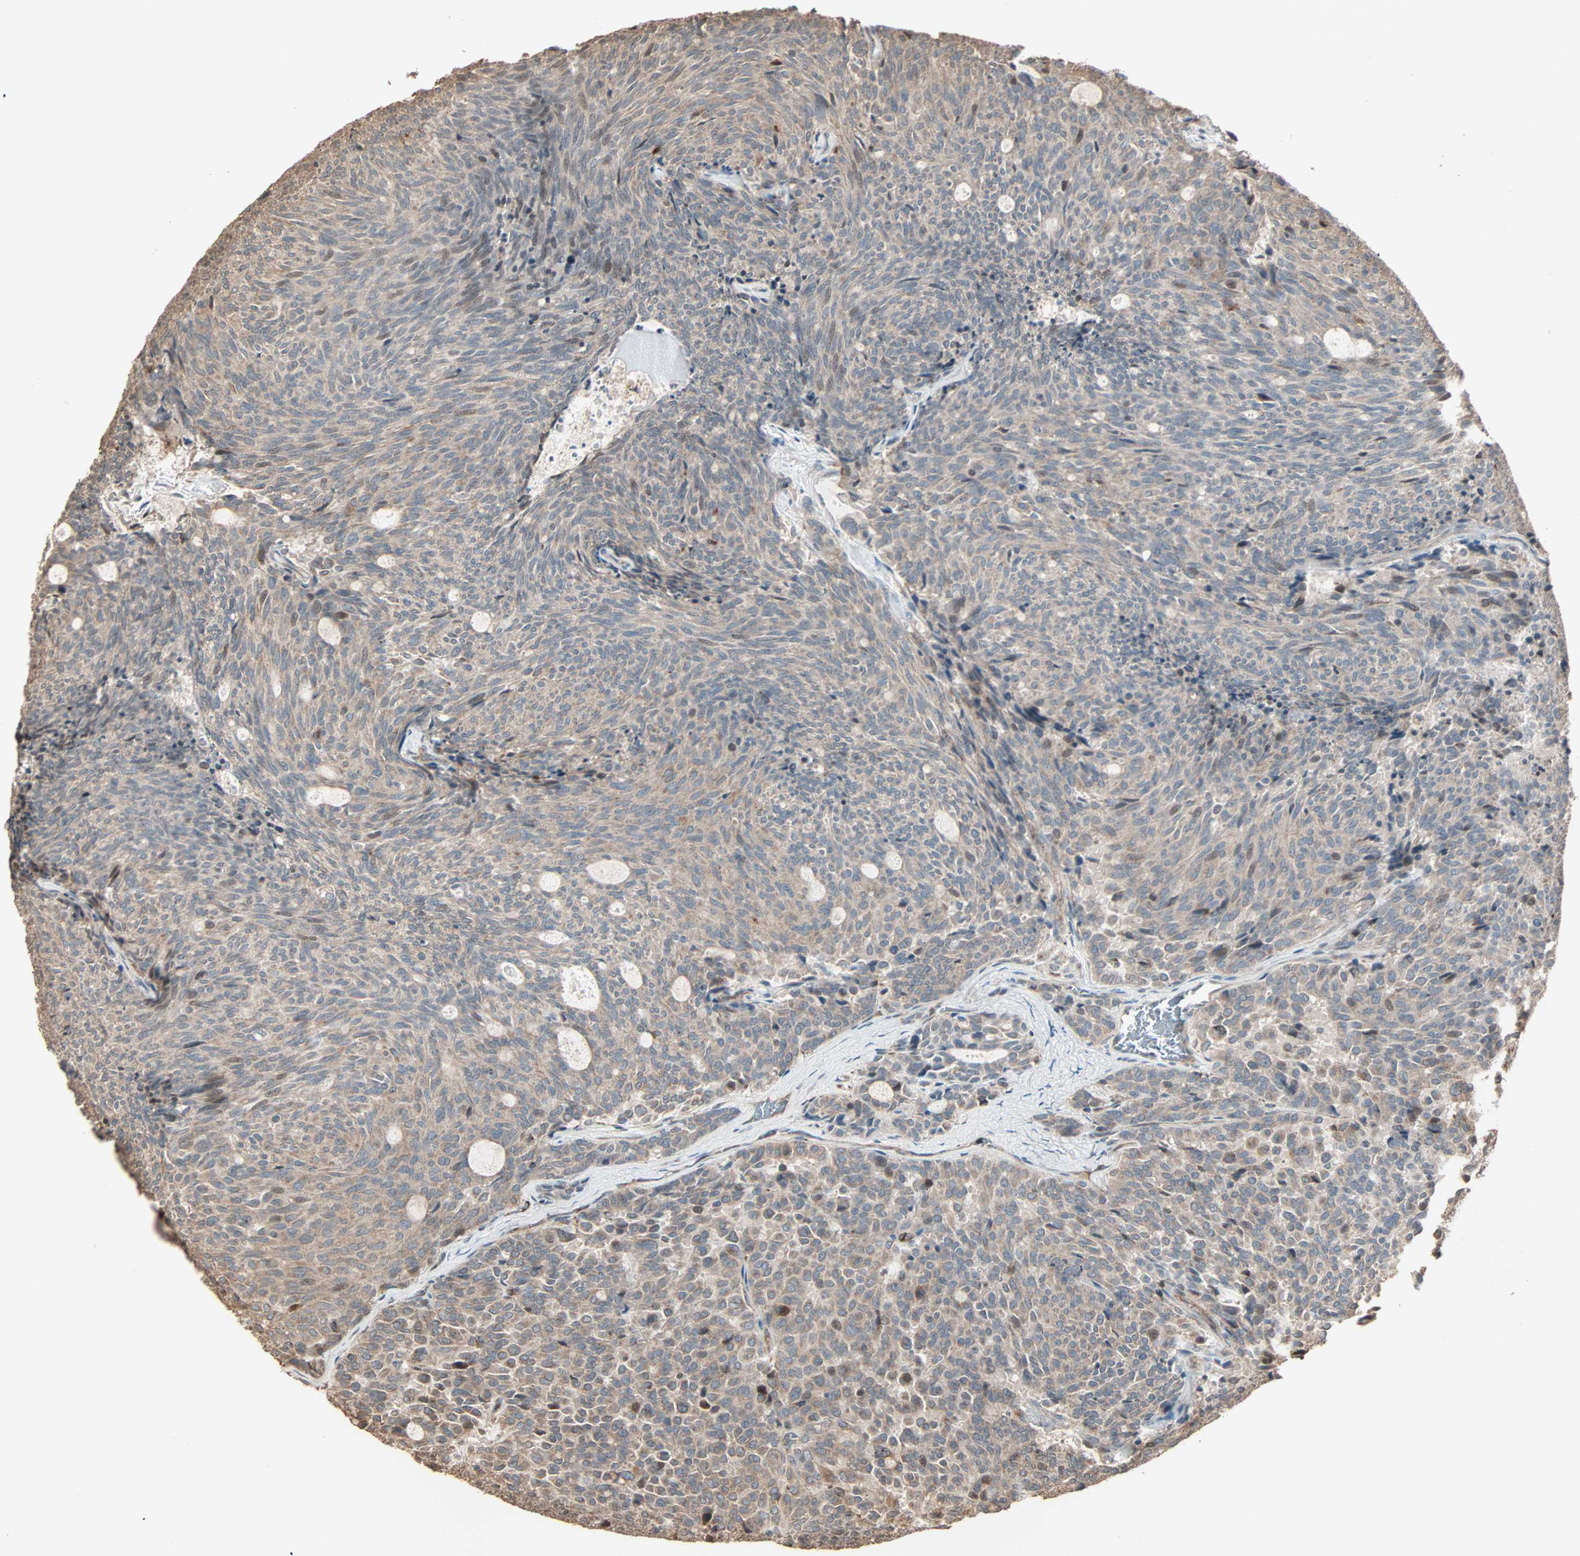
{"staining": {"intensity": "weak", "quantity": "25%-75%", "location": "cytoplasmic/membranous,nuclear"}, "tissue": "carcinoid", "cell_type": "Tumor cells", "image_type": "cancer", "snomed": [{"axis": "morphology", "description": "Carcinoid, malignant, NOS"}, {"axis": "topography", "description": "Pancreas"}], "caption": "Tumor cells exhibit weak cytoplasmic/membranous and nuclear expression in approximately 25%-75% of cells in carcinoid (malignant).", "gene": "CALCRL", "patient": {"sex": "female", "age": 54}}